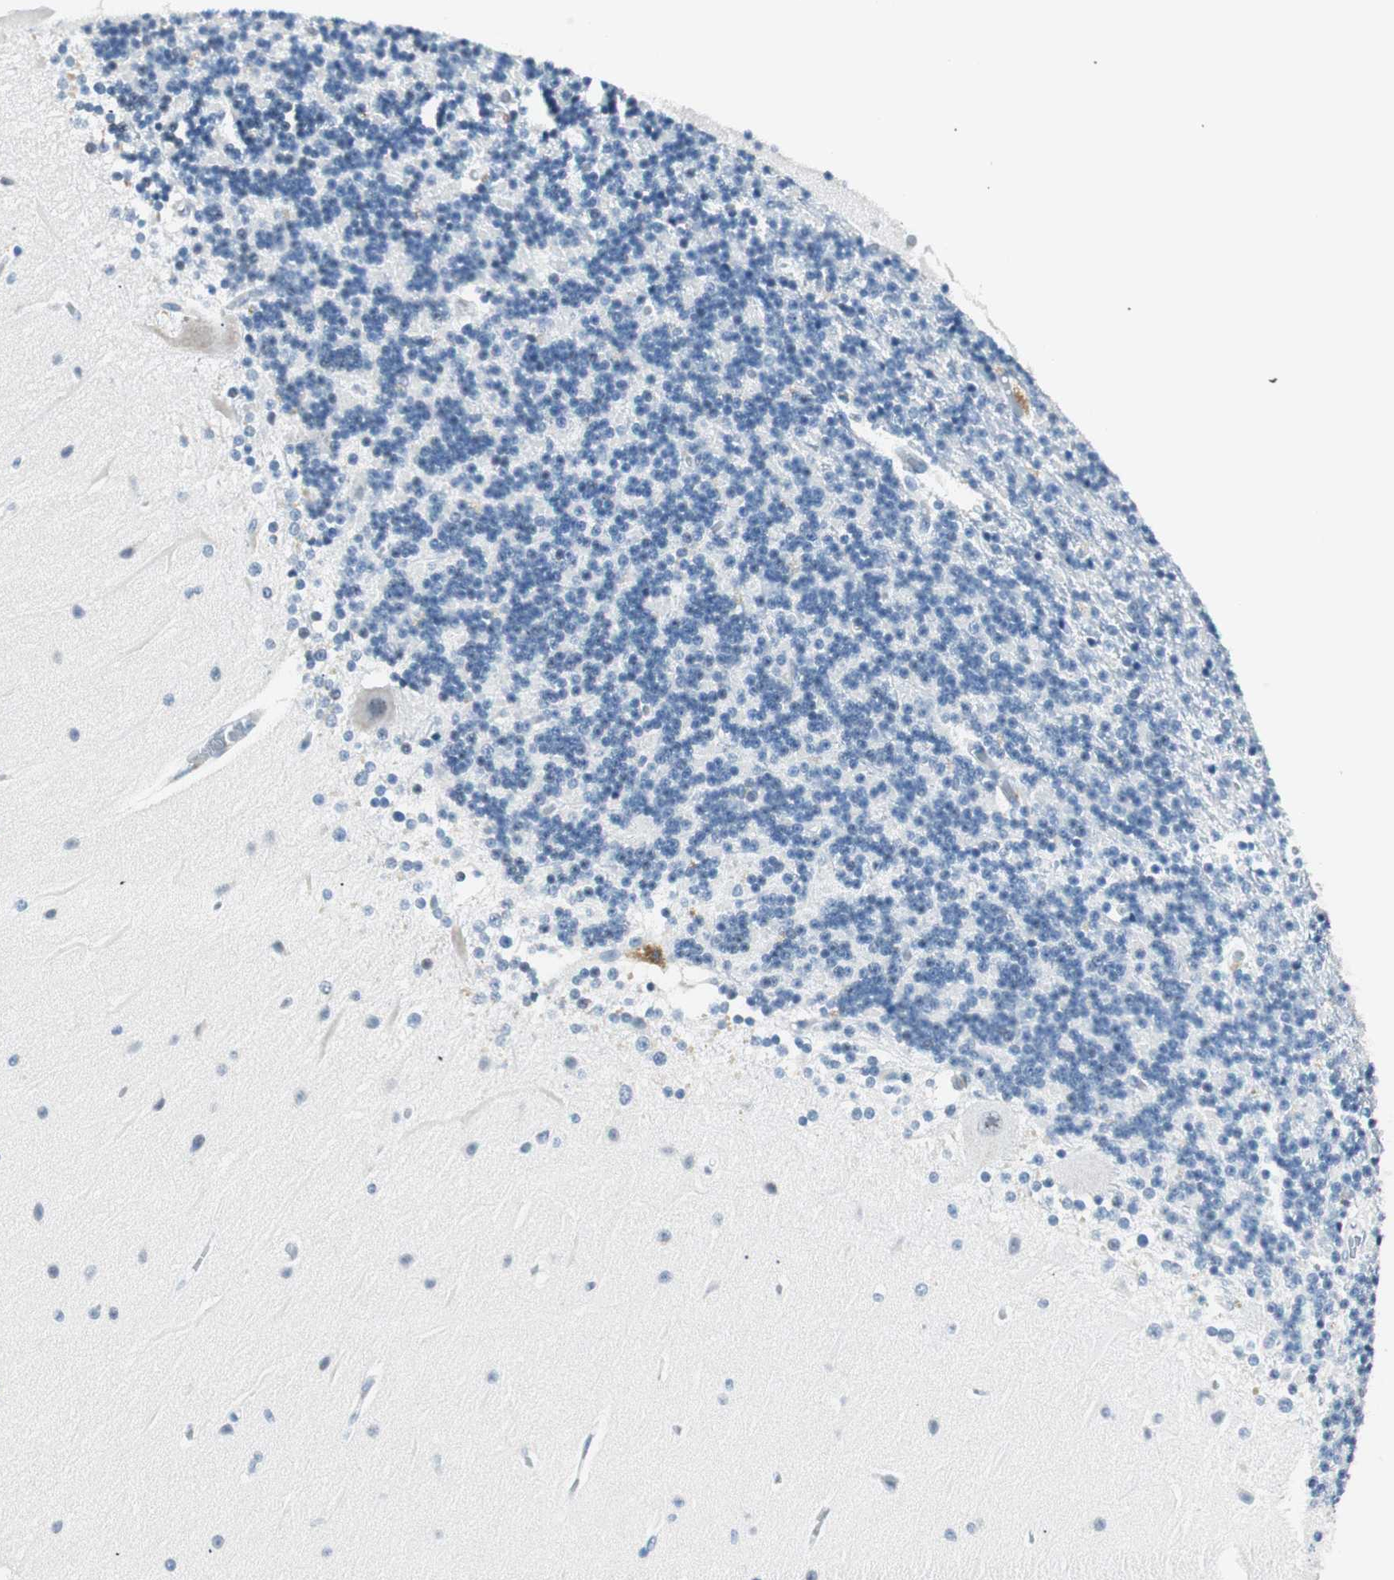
{"staining": {"intensity": "negative", "quantity": "none", "location": "none"}, "tissue": "cerebellum", "cell_type": "Cells in granular layer", "image_type": "normal", "snomed": [{"axis": "morphology", "description": "Normal tissue, NOS"}, {"axis": "topography", "description": "Cerebellum"}], "caption": "Protein analysis of normal cerebellum displays no significant expression in cells in granular layer.", "gene": "HOXB13", "patient": {"sex": "female", "age": 54}}